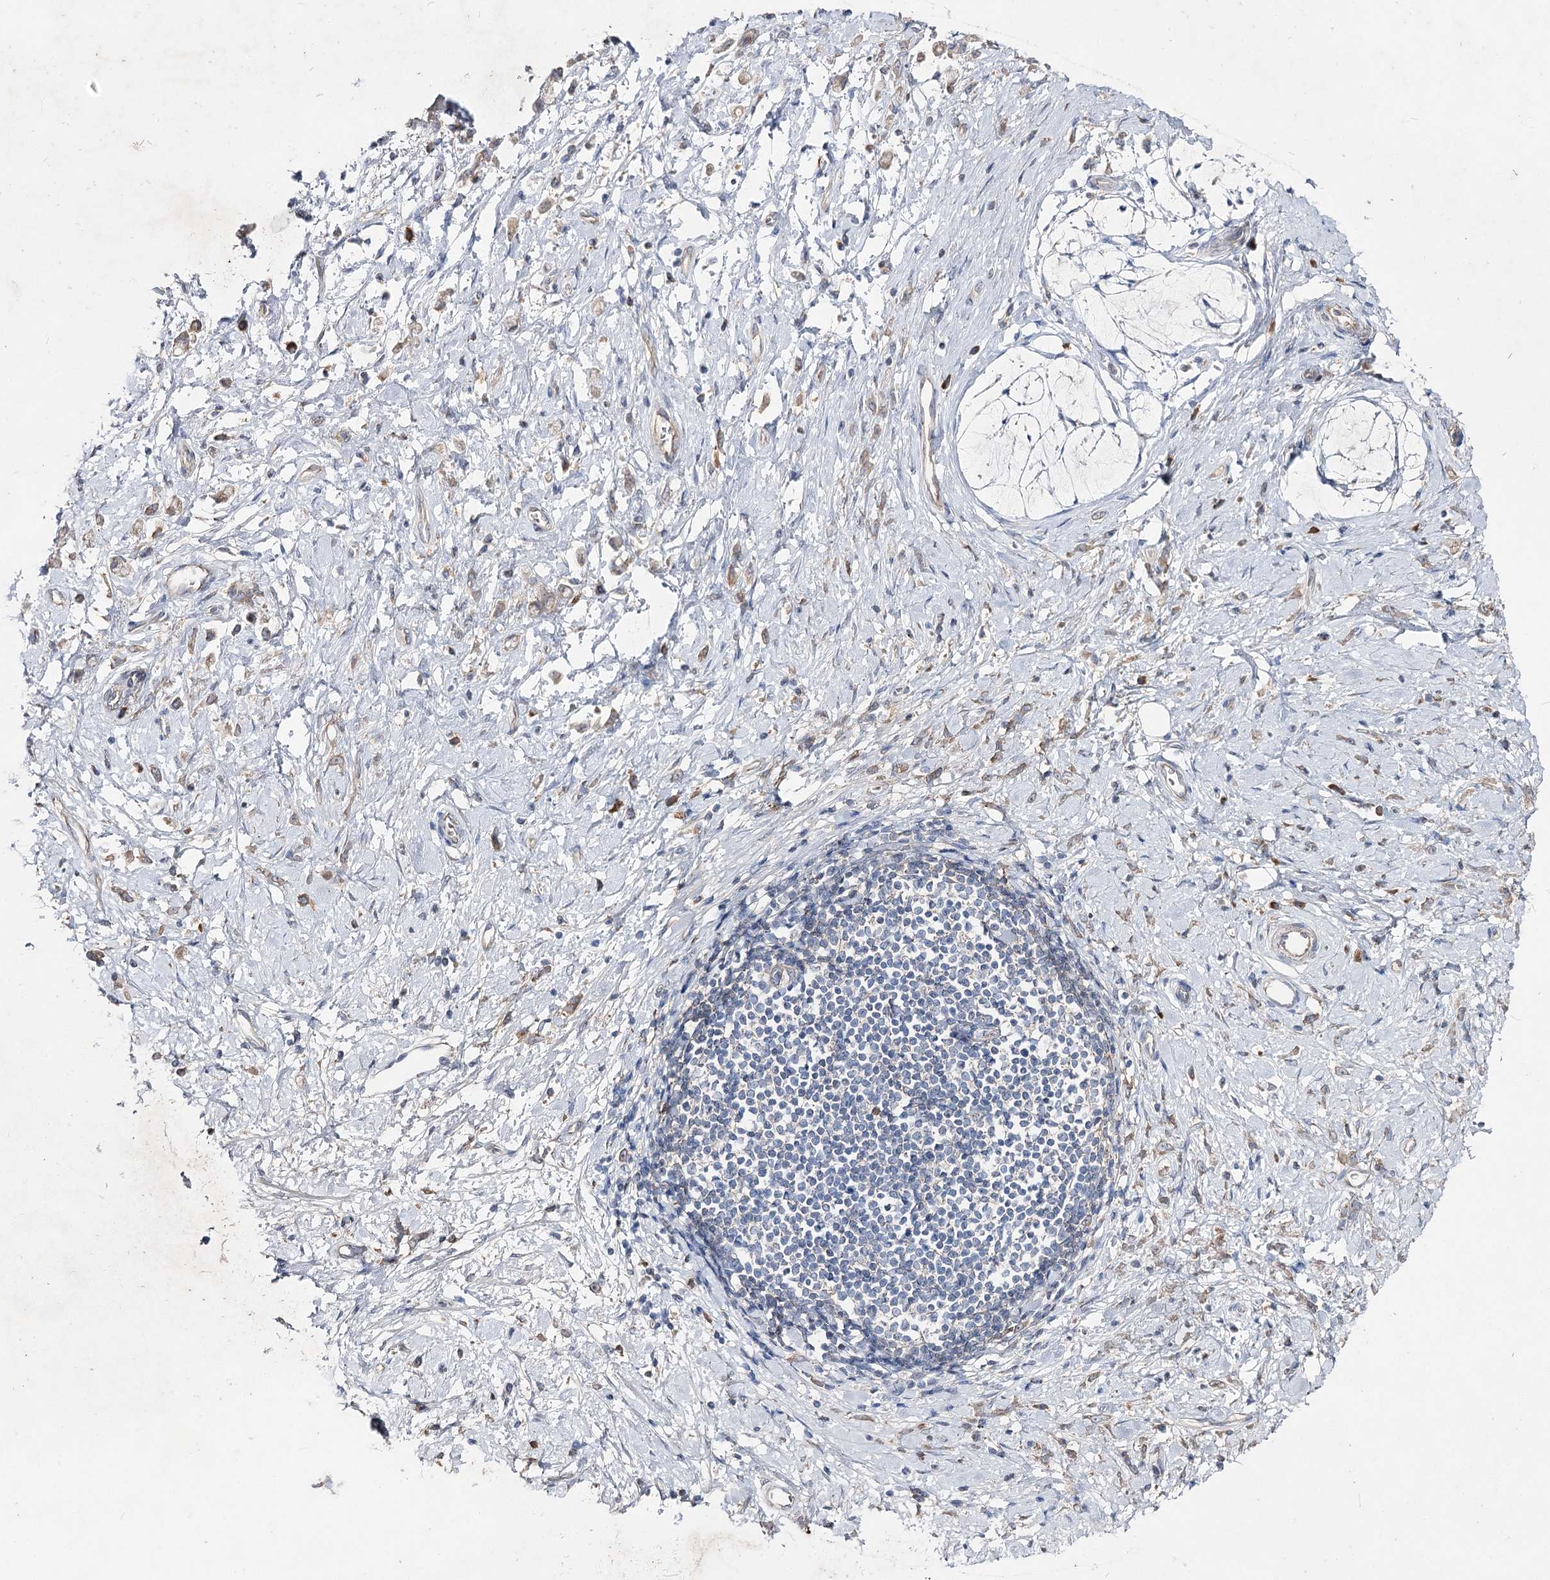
{"staining": {"intensity": "weak", "quantity": ">75%", "location": "cytoplasmic/membranous"}, "tissue": "stomach cancer", "cell_type": "Tumor cells", "image_type": "cancer", "snomed": [{"axis": "morphology", "description": "Adenocarcinoma, NOS"}, {"axis": "topography", "description": "Stomach"}], "caption": "IHC micrograph of human stomach adenocarcinoma stained for a protein (brown), which displays low levels of weak cytoplasmic/membranous staining in approximately >75% of tumor cells.", "gene": "IL1RAP", "patient": {"sex": "female", "age": 60}}